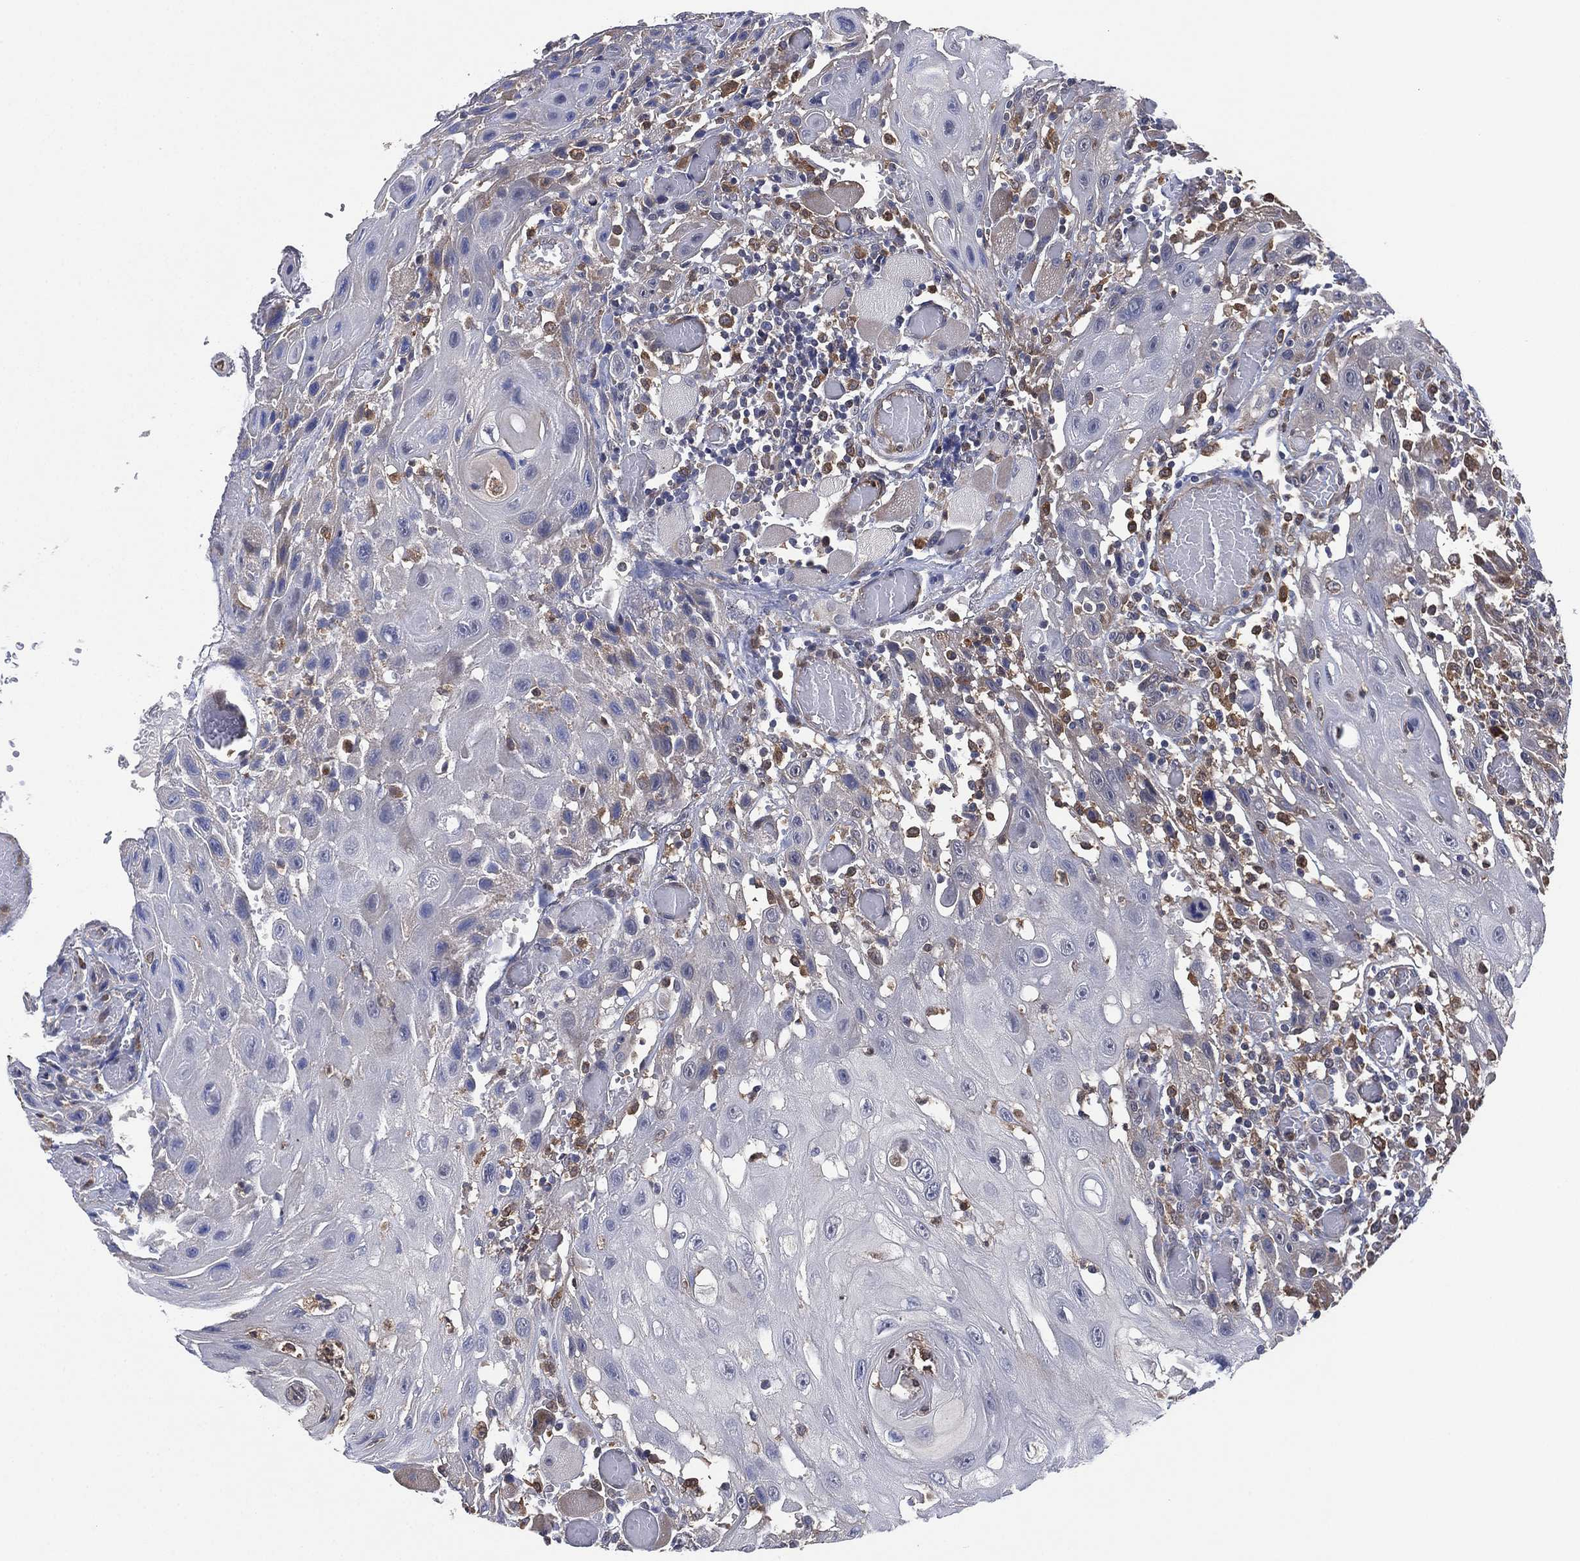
{"staining": {"intensity": "negative", "quantity": "none", "location": "none"}, "tissue": "head and neck cancer", "cell_type": "Tumor cells", "image_type": "cancer", "snomed": [{"axis": "morphology", "description": "Normal tissue, NOS"}, {"axis": "morphology", "description": "Squamous cell carcinoma, NOS"}, {"axis": "topography", "description": "Oral tissue"}, {"axis": "topography", "description": "Head-Neck"}], "caption": "This is a micrograph of immunohistochemistry staining of squamous cell carcinoma (head and neck), which shows no positivity in tumor cells.", "gene": "FES", "patient": {"sex": "male", "age": 71}}